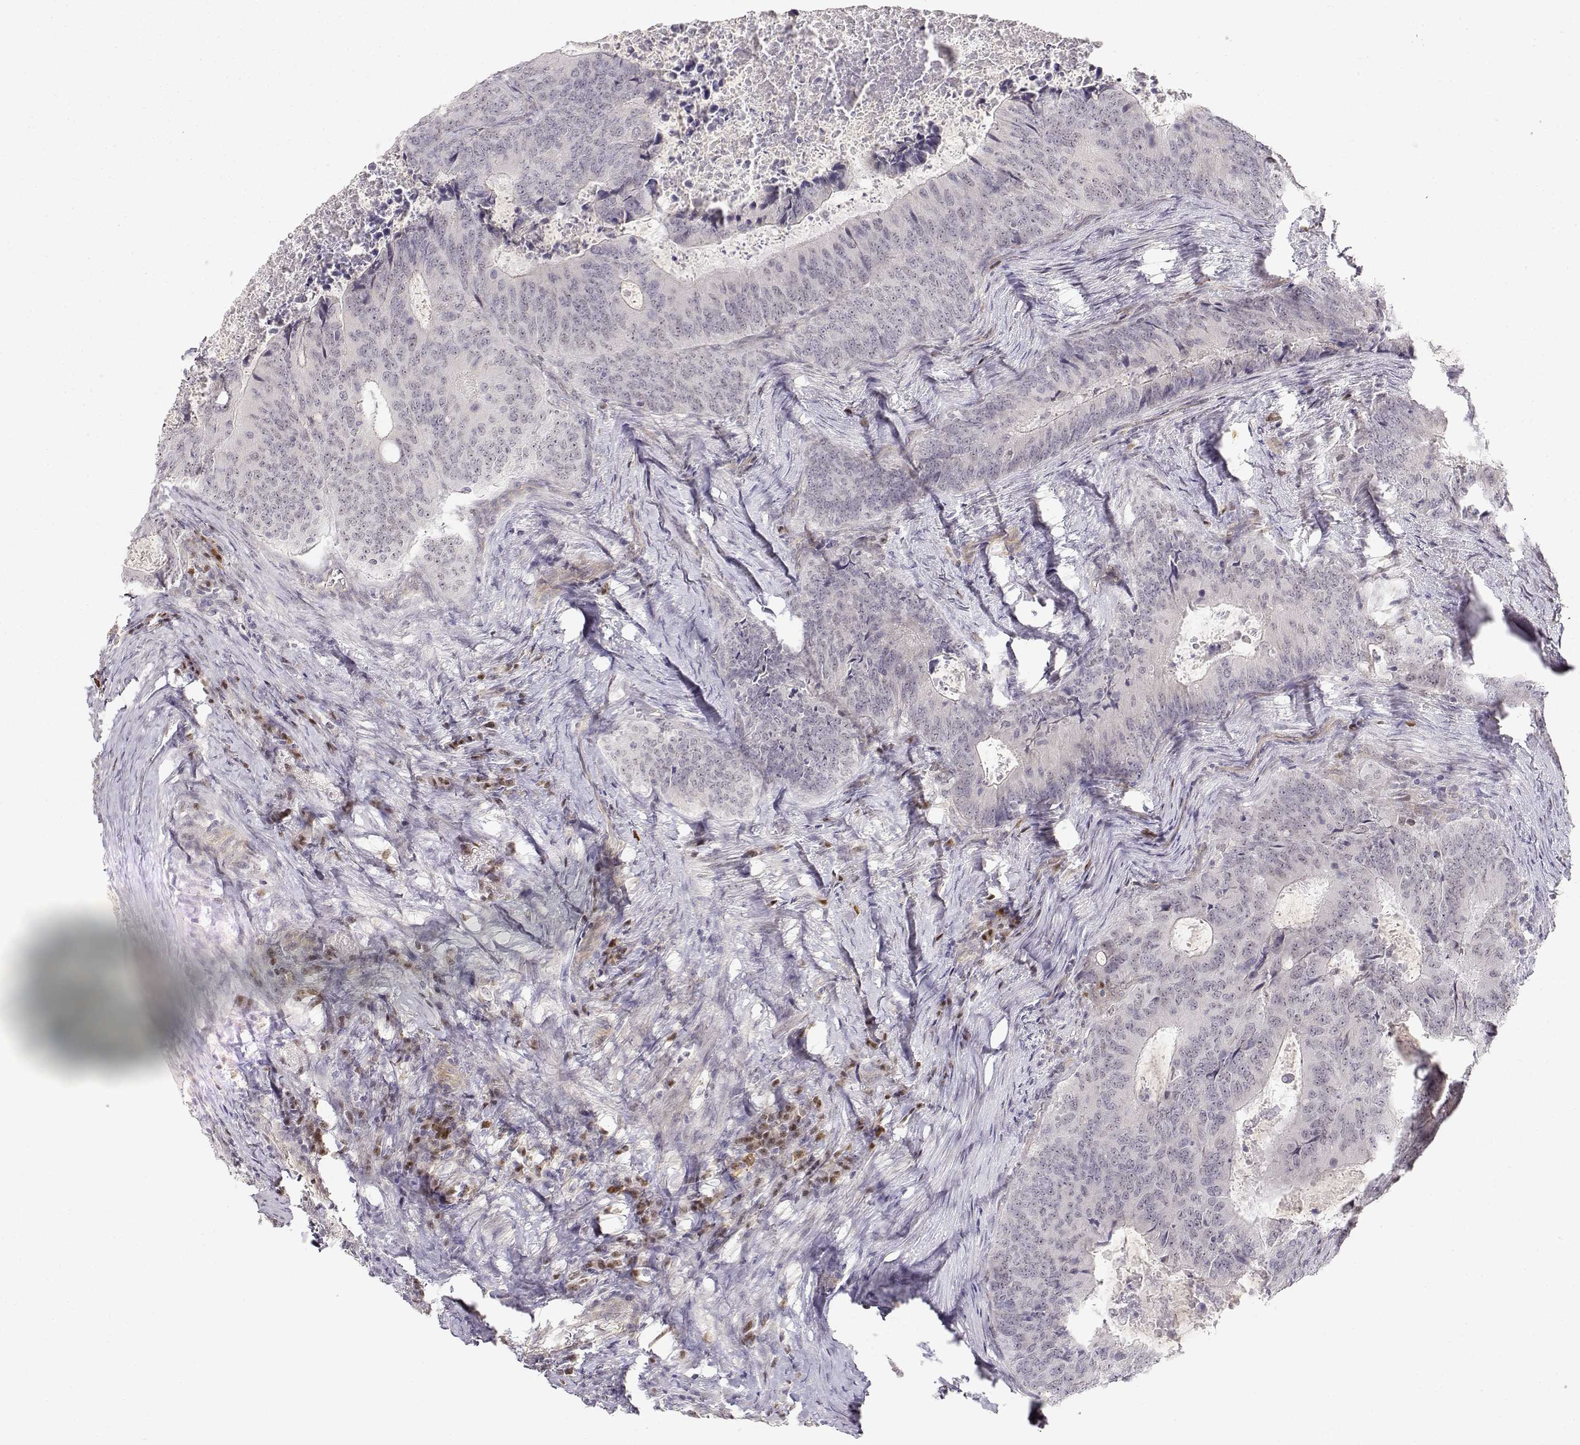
{"staining": {"intensity": "negative", "quantity": "none", "location": "none"}, "tissue": "colorectal cancer", "cell_type": "Tumor cells", "image_type": "cancer", "snomed": [{"axis": "morphology", "description": "Adenocarcinoma, NOS"}, {"axis": "topography", "description": "Colon"}], "caption": "IHC micrograph of colorectal cancer stained for a protein (brown), which displays no expression in tumor cells. (DAB (3,3'-diaminobenzidine) IHC, high magnification).", "gene": "EAF2", "patient": {"sex": "male", "age": 67}}